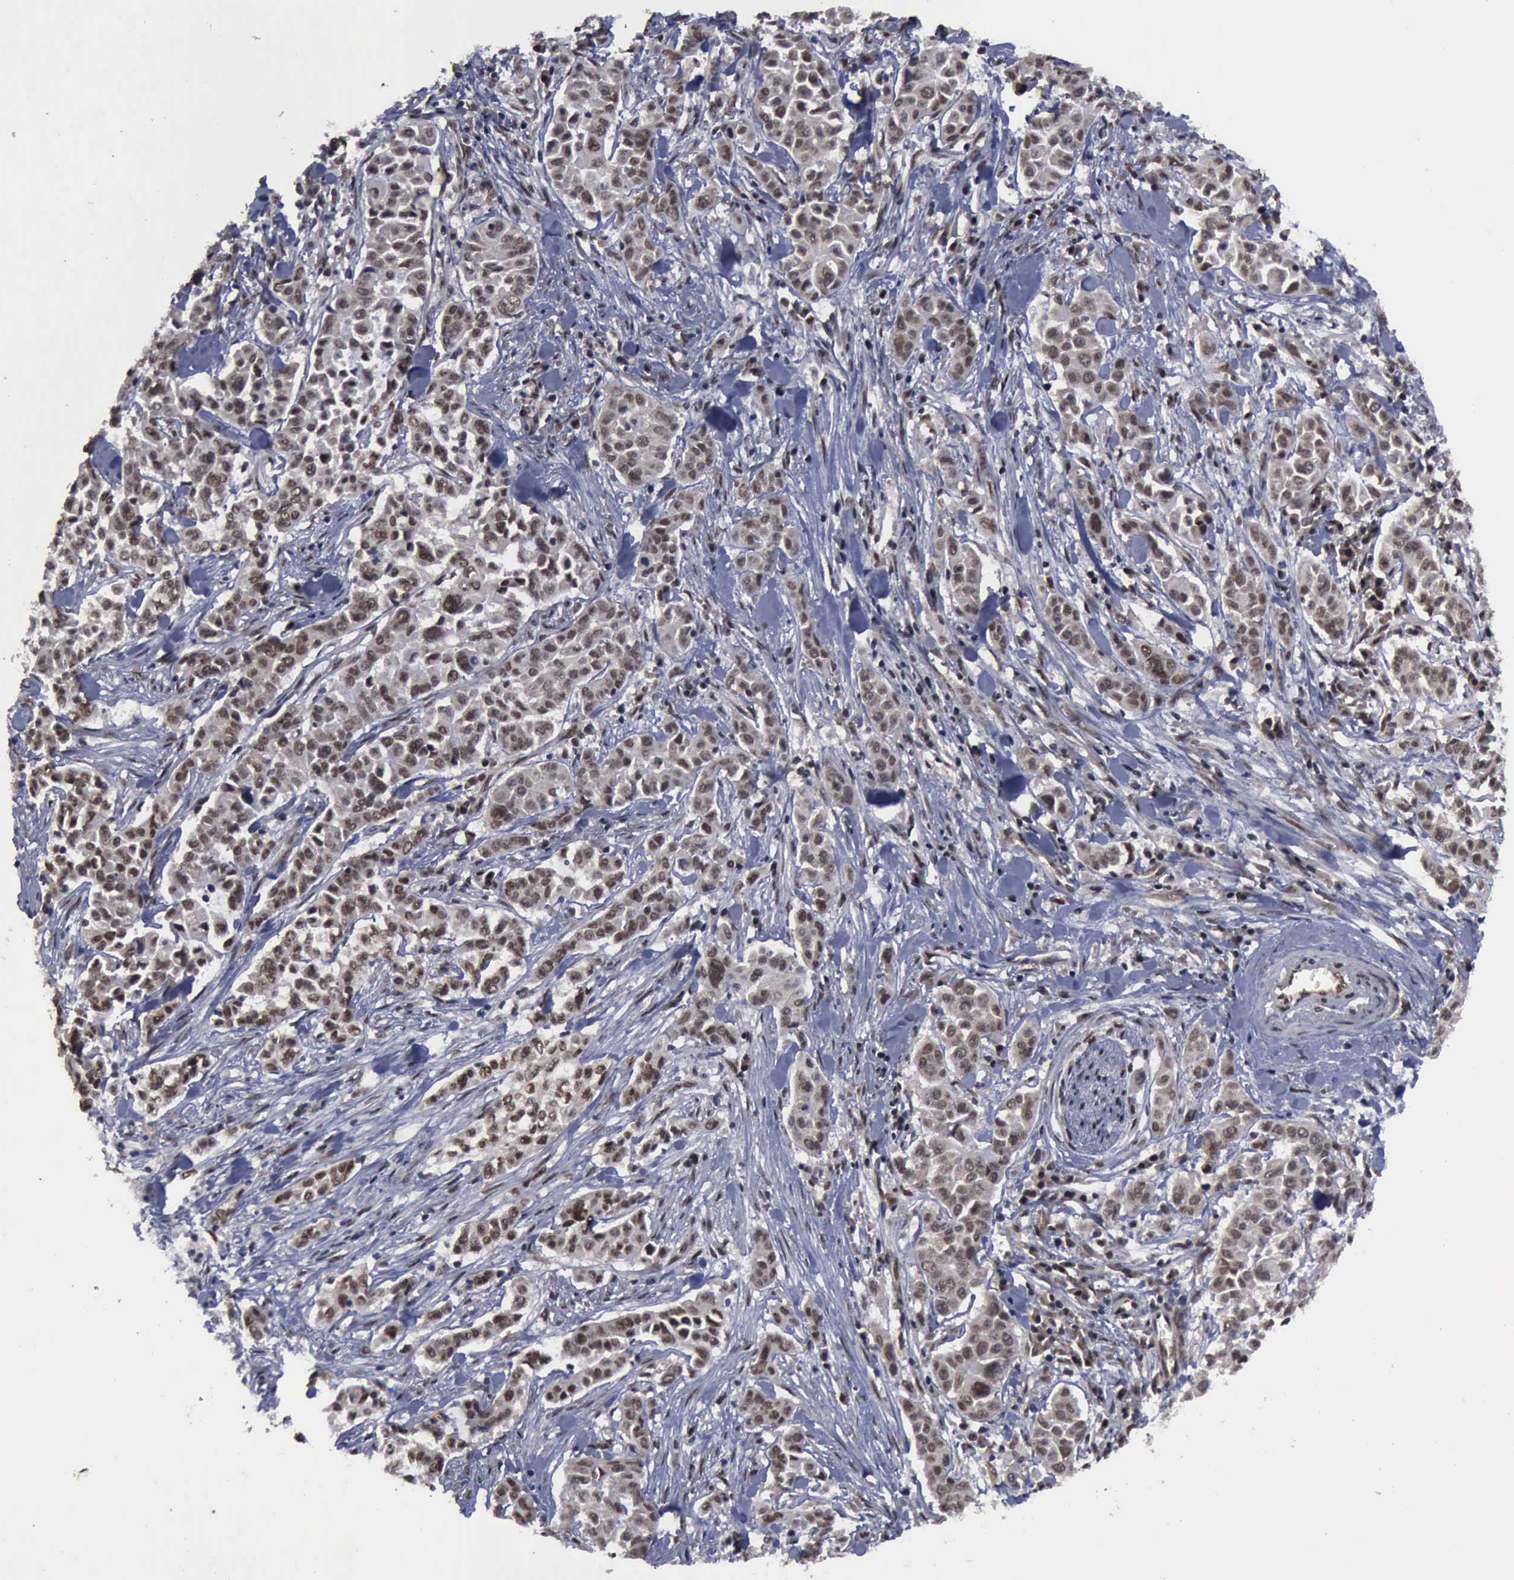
{"staining": {"intensity": "moderate", "quantity": ">75%", "location": "cytoplasmic/membranous,nuclear"}, "tissue": "pancreatic cancer", "cell_type": "Tumor cells", "image_type": "cancer", "snomed": [{"axis": "morphology", "description": "Adenocarcinoma, NOS"}, {"axis": "topography", "description": "Pancreas"}], "caption": "There is medium levels of moderate cytoplasmic/membranous and nuclear expression in tumor cells of adenocarcinoma (pancreatic), as demonstrated by immunohistochemical staining (brown color).", "gene": "RTCB", "patient": {"sex": "female", "age": 52}}